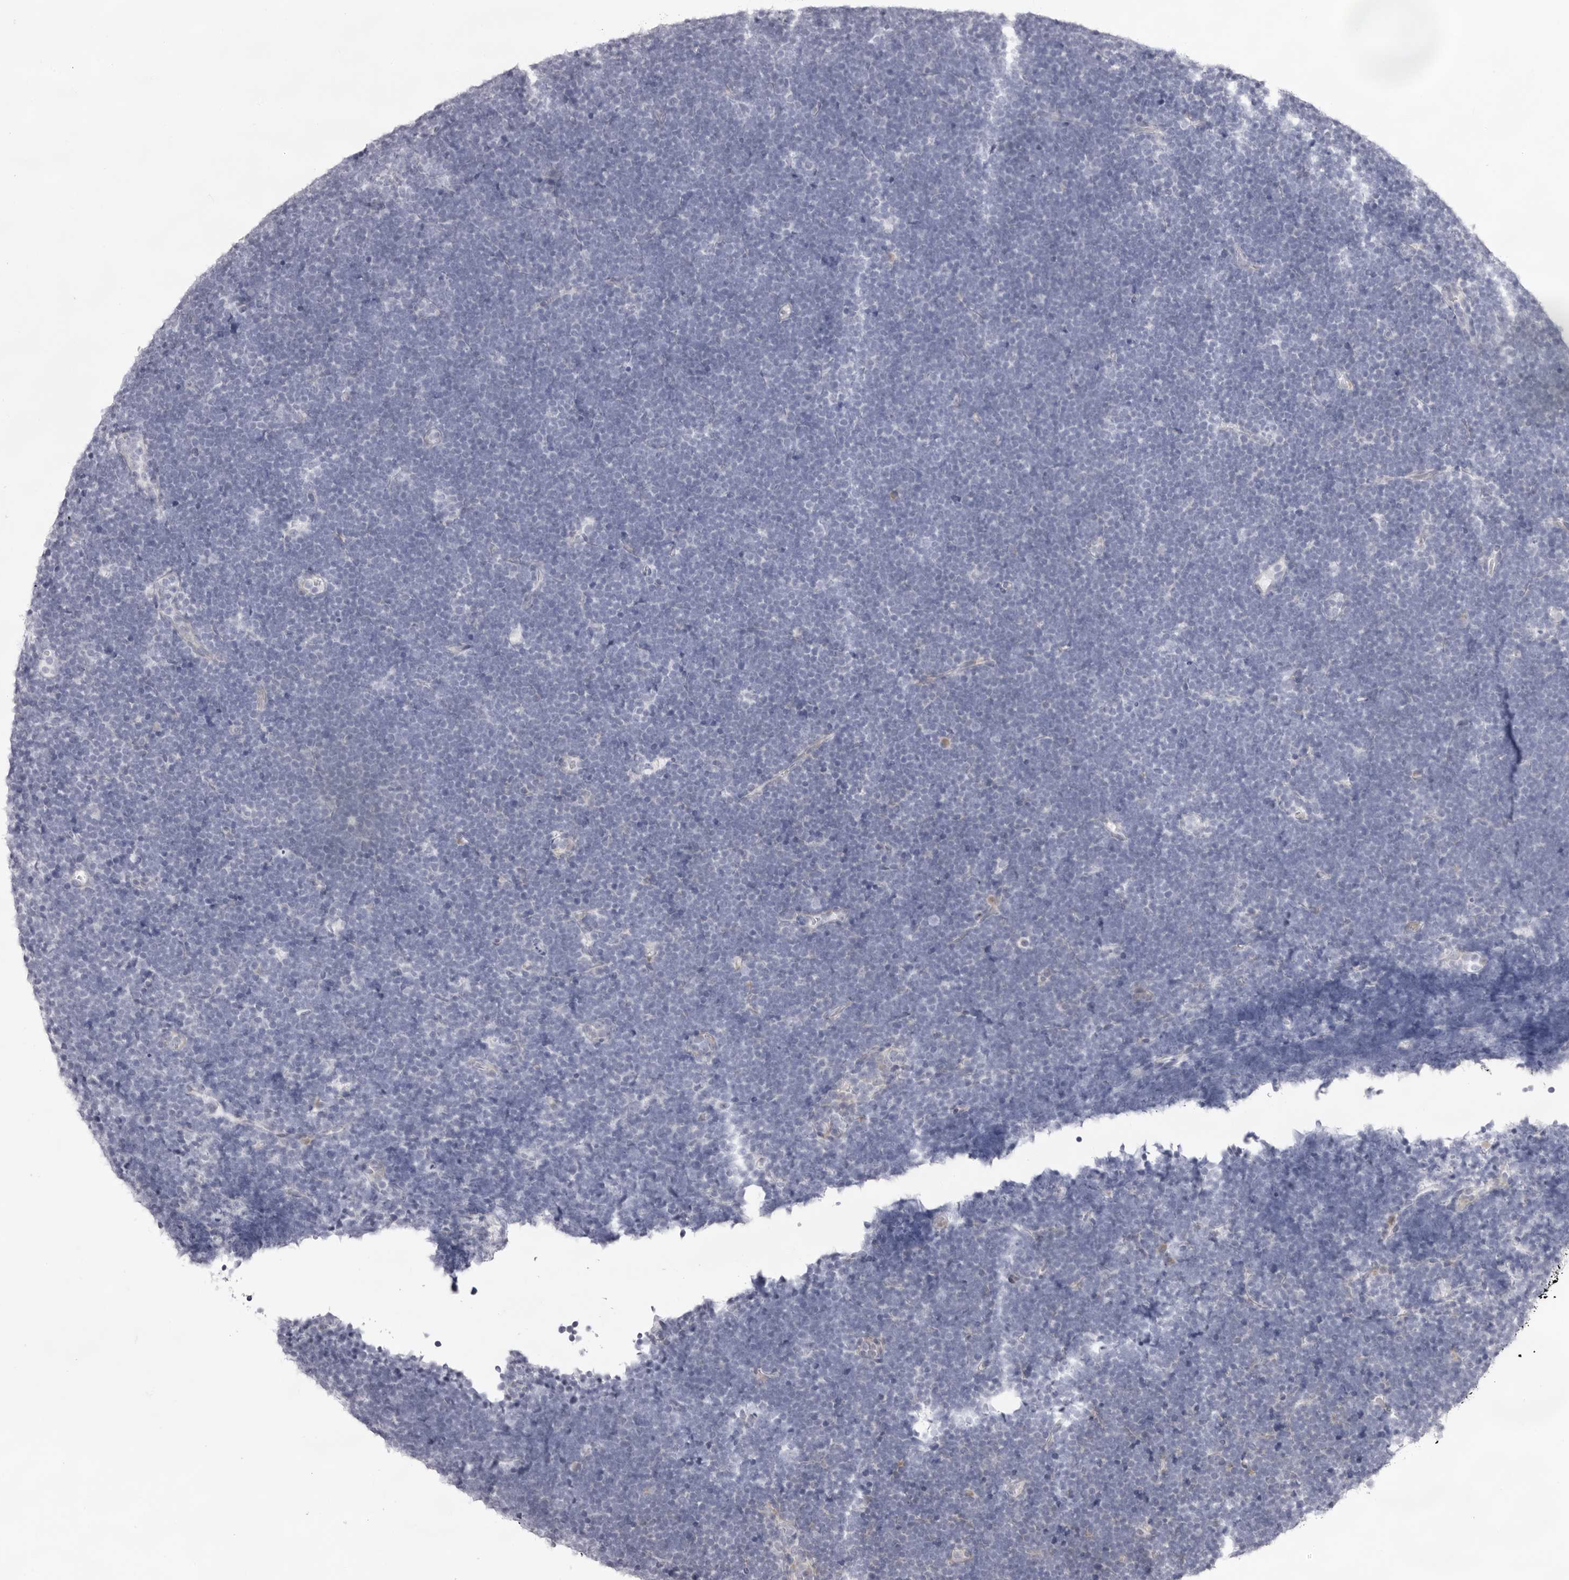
{"staining": {"intensity": "negative", "quantity": "none", "location": "none"}, "tissue": "lymphoma", "cell_type": "Tumor cells", "image_type": "cancer", "snomed": [{"axis": "morphology", "description": "Malignant lymphoma, non-Hodgkin's type, High grade"}, {"axis": "topography", "description": "Lymph node"}], "caption": "Tumor cells are negative for protein expression in human high-grade malignant lymphoma, non-Hodgkin's type.", "gene": "SMIM2", "patient": {"sex": "male", "age": 13}}